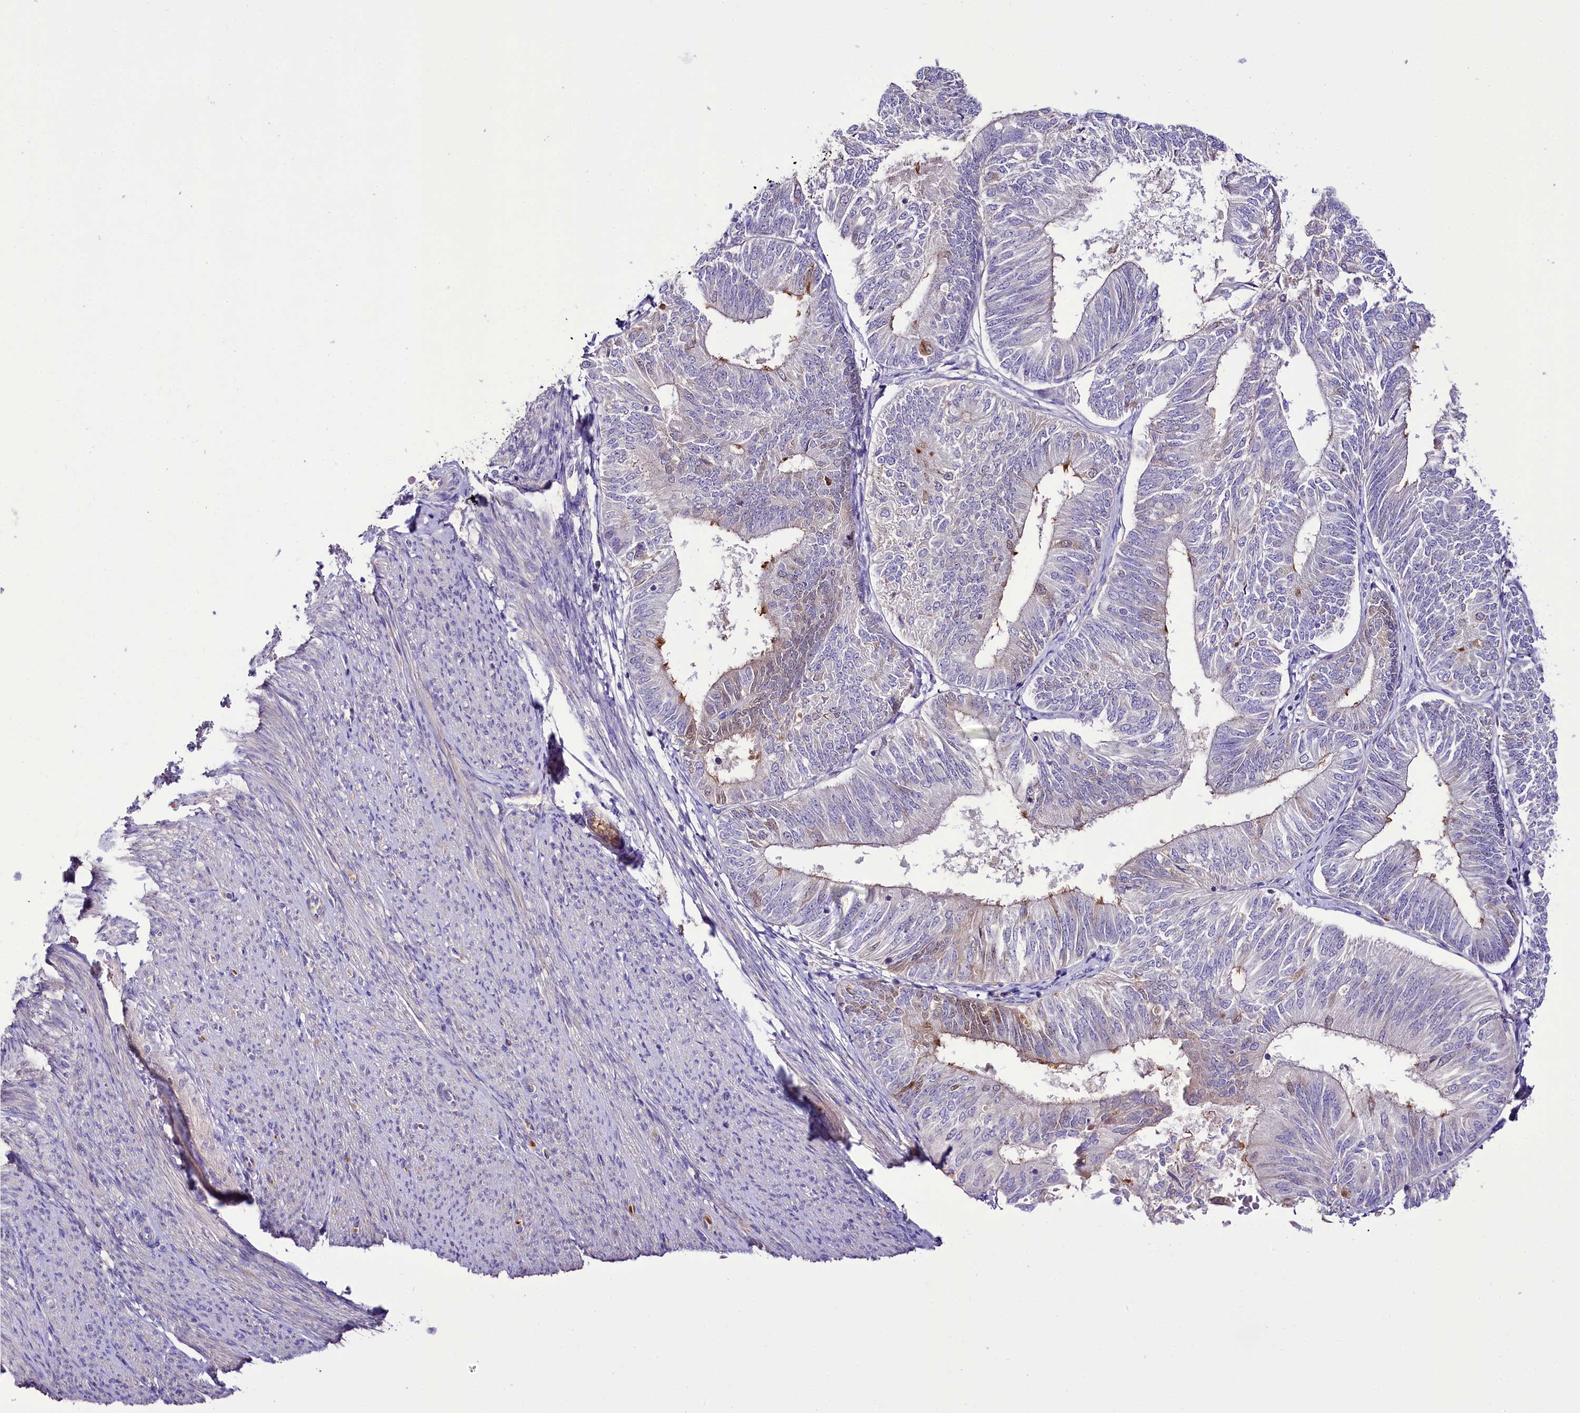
{"staining": {"intensity": "weak", "quantity": "<25%", "location": "cytoplasmic/membranous"}, "tissue": "endometrial cancer", "cell_type": "Tumor cells", "image_type": "cancer", "snomed": [{"axis": "morphology", "description": "Adenocarcinoma, NOS"}, {"axis": "topography", "description": "Endometrium"}], "caption": "The micrograph displays no significant staining in tumor cells of adenocarcinoma (endometrial).", "gene": "PPP1R32", "patient": {"sex": "female", "age": 58}}